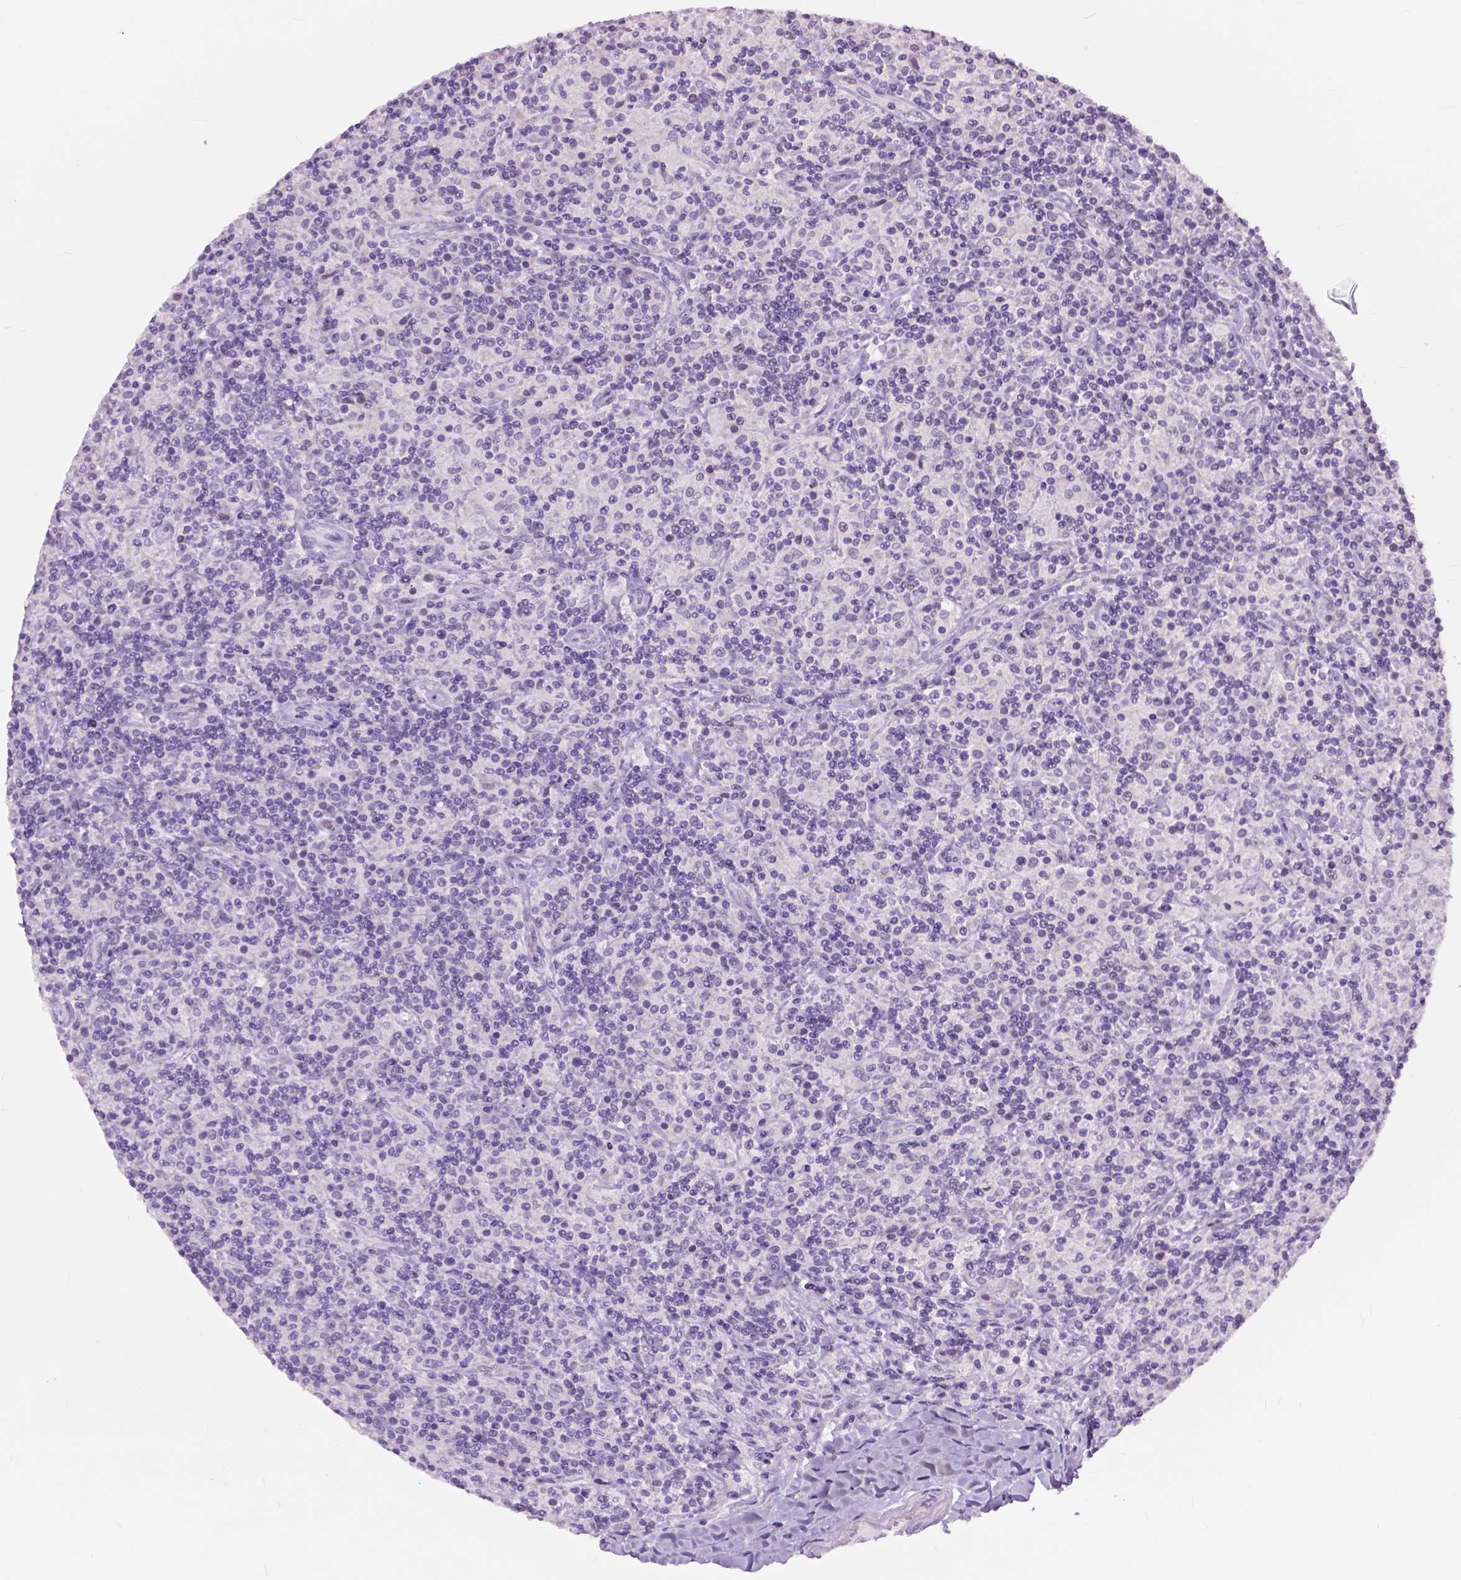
{"staining": {"intensity": "negative", "quantity": "none", "location": "none"}, "tissue": "lymphoma", "cell_type": "Tumor cells", "image_type": "cancer", "snomed": [{"axis": "morphology", "description": "Hodgkin's disease, NOS"}, {"axis": "topography", "description": "Lymph node"}], "caption": "Lymphoma was stained to show a protein in brown. There is no significant positivity in tumor cells.", "gene": "GPR37L1", "patient": {"sex": "male", "age": 70}}